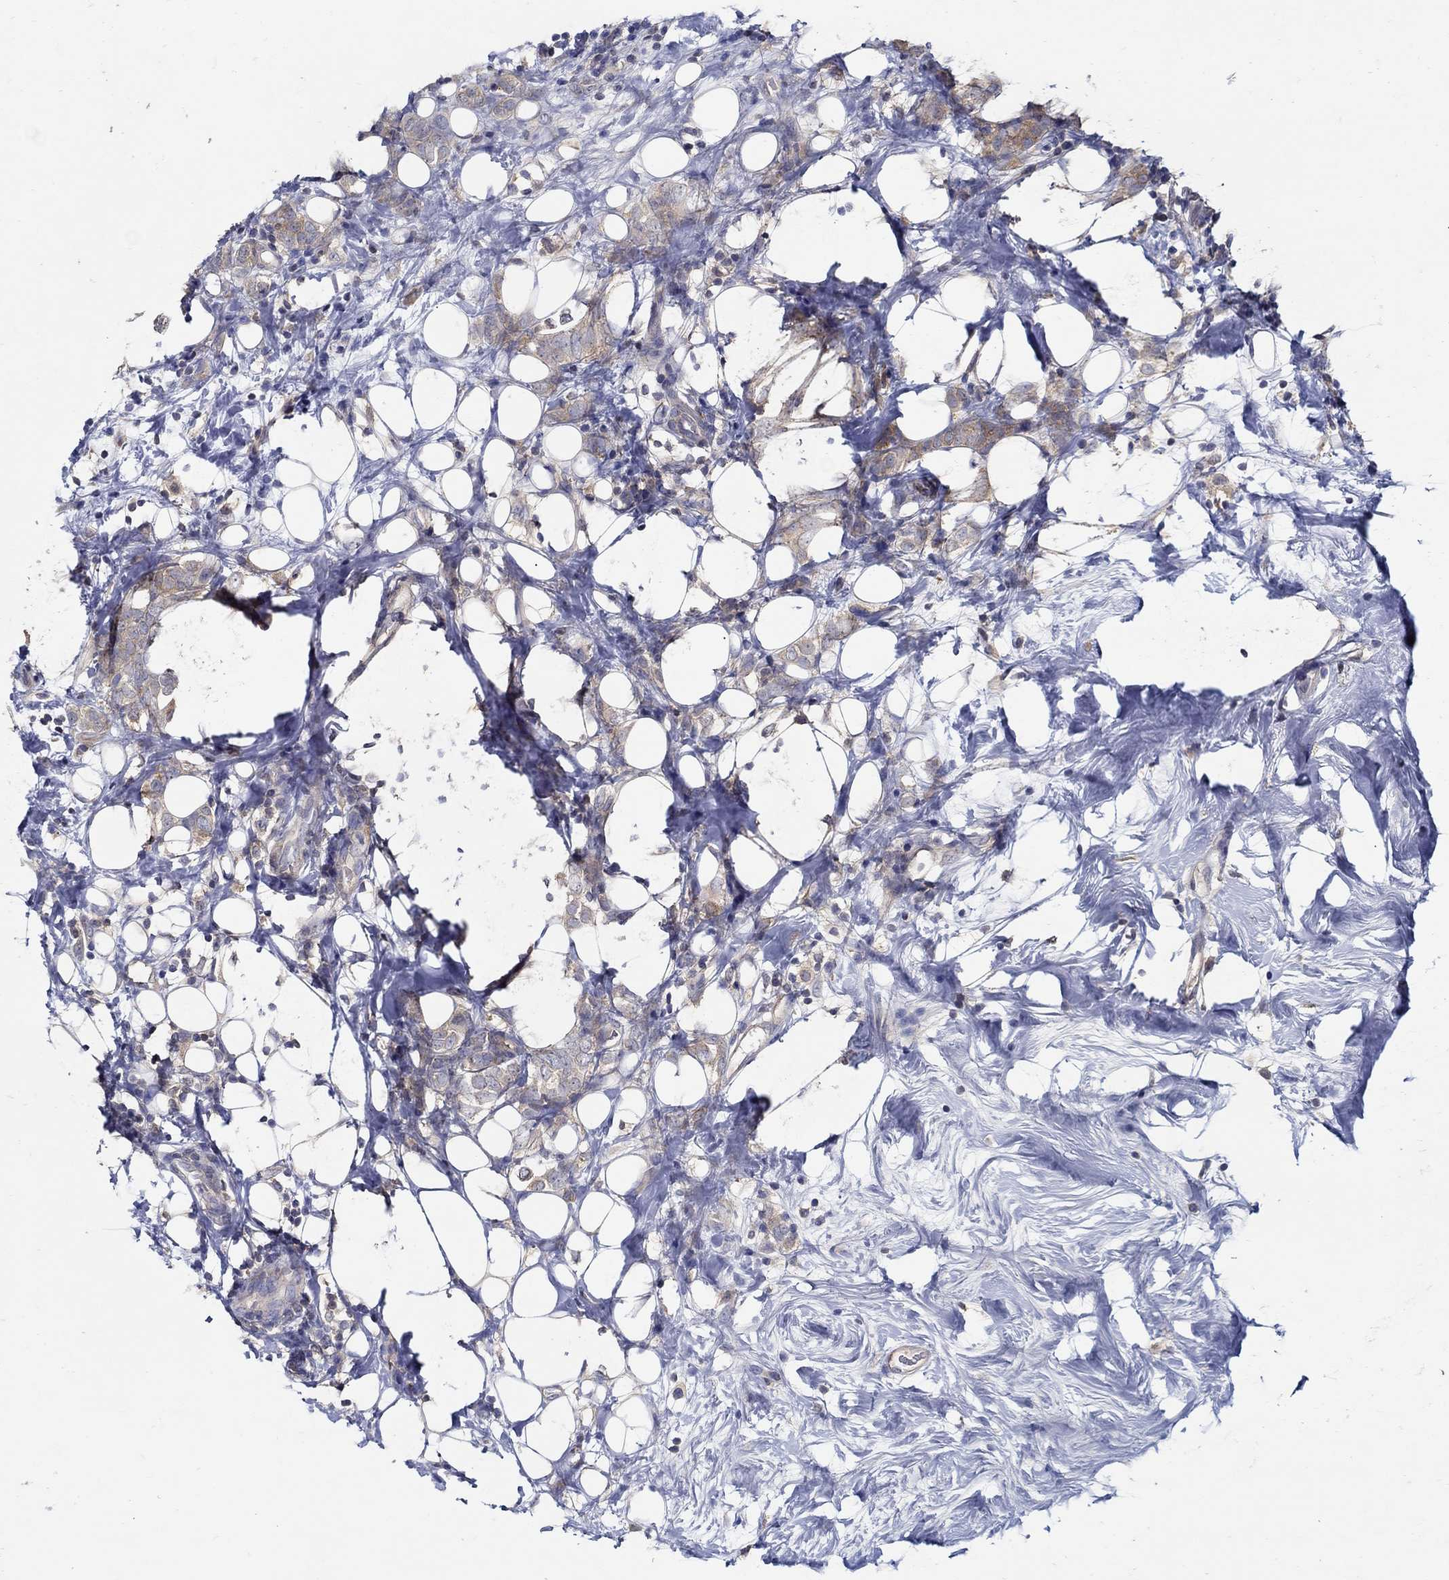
{"staining": {"intensity": "moderate", "quantity": "25%-75%", "location": "cytoplasmic/membranous"}, "tissue": "breast cancer", "cell_type": "Tumor cells", "image_type": "cancer", "snomed": [{"axis": "morphology", "description": "Lobular carcinoma"}, {"axis": "topography", "description": "Breast"}], "caption": "IHC micrograph of neoplastic tissue: lobular carcinoma (breast) stained using IHC demonstrates medium levels of moderate protein expression localized specifically in the cytoplasmic/membranous of tumor cells, appearing as a cytoplasmic/membranous brown color.", "gene": "MTHFR", "patient": {"sex": "female", "age": 49}}